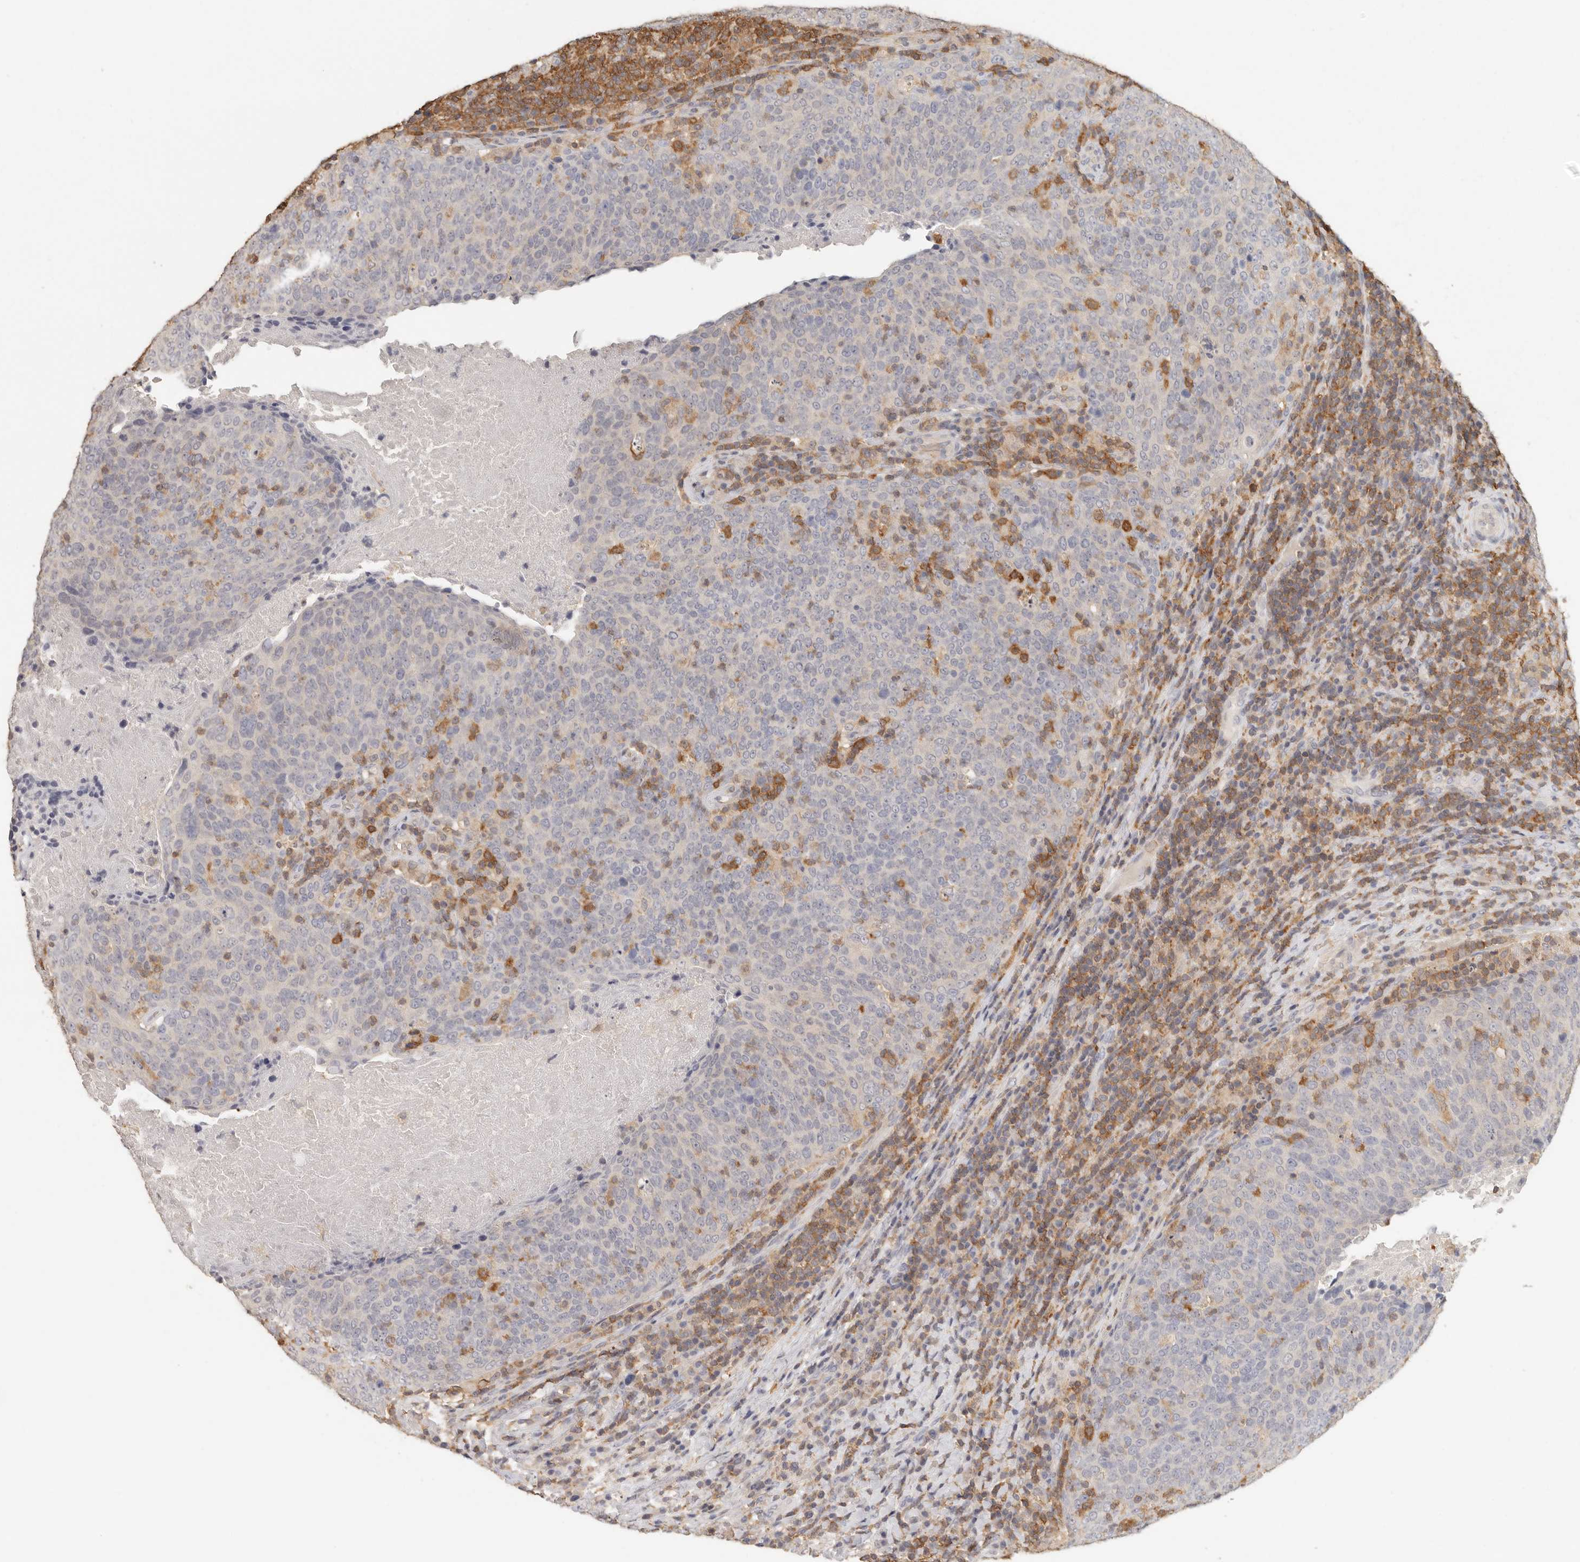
{"staining": {"intensity": "negative", "quantity": "none", "location": "none"}, "tissue": "head and neck cancer", "cell_type": "Tumor cells", "image_type": "cancer", "snomed": [{"axis": "morphology", "description": "Squamous cell carcinoma, NOS"}, {"axis": "morphology", "description": "Squamous cell carcinoma, metastatic, NOS"}, {"axis": "topography", "description": "Lymph node"}, {"axis": "topography", "description": "Head-Neck"}], "caption": "IHC micrograph of neoplastic tissue: human head and neck cancer (metastatic squamous cell carcinoma) stained with DAB reveals no significant protein positivity in tumor cells.", "gene": "CSK", "patient": {"sex": "male", "age": 62}}